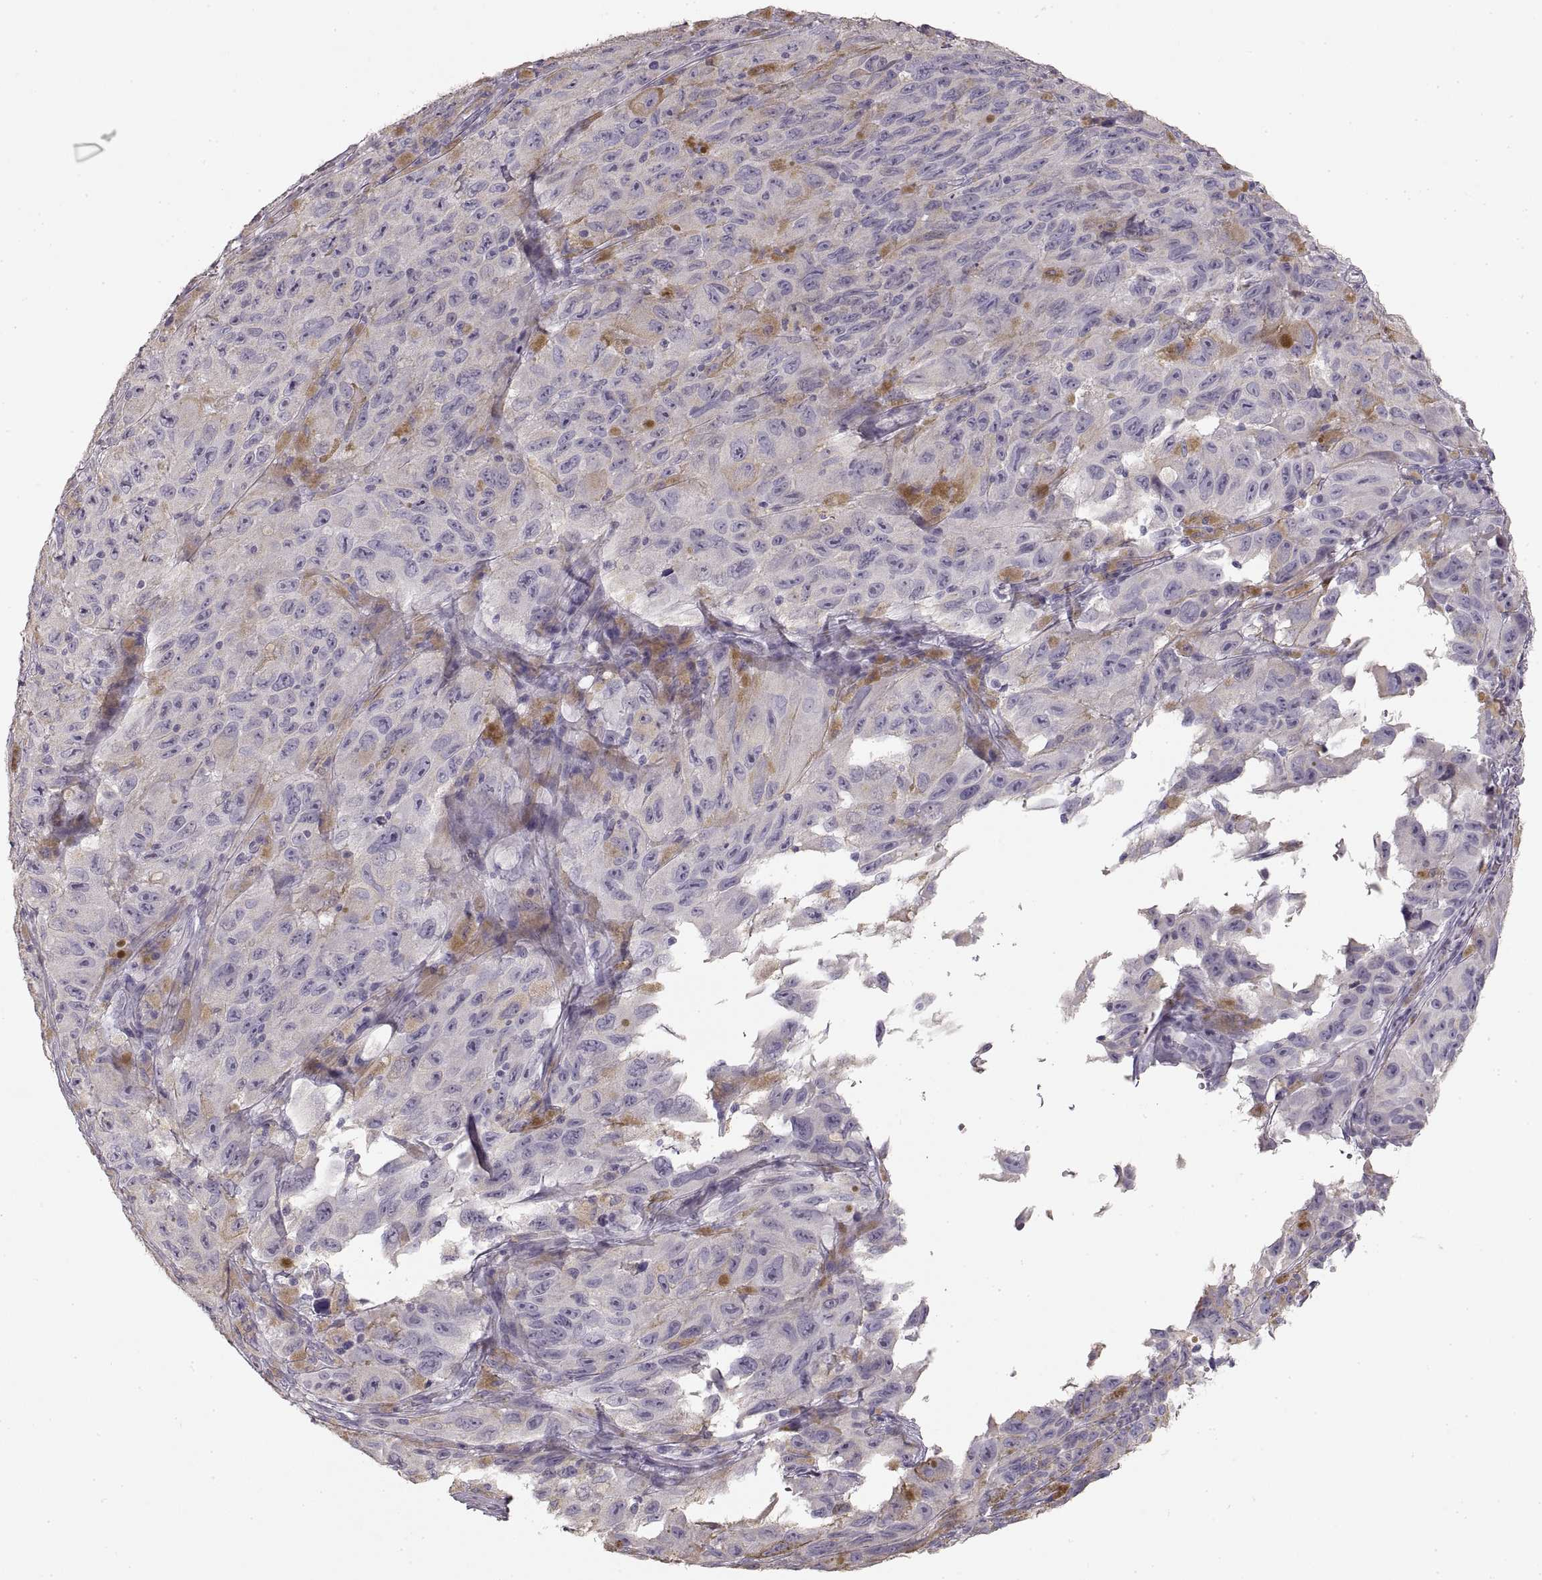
{"staining": {"intensity": "negative", "quantity": "none", "location": "none"}, "tissue": "melanoma", "cell_type": "Tumor cells", "image_type": "cancer", "snomed": [{"axis": "morphology", "description": "Malignant melanoma, NOS"}, {"axis": "topography", "description": "Vulva, labia, clitoris and Bartholin´s gland, NO"}], "caption": "Human melanoma stained for a protein using immunohistochemistry shows no positivity in tumor cells.", "gene": "ZP3", "patient": {"sex": "female", "age": 75}}